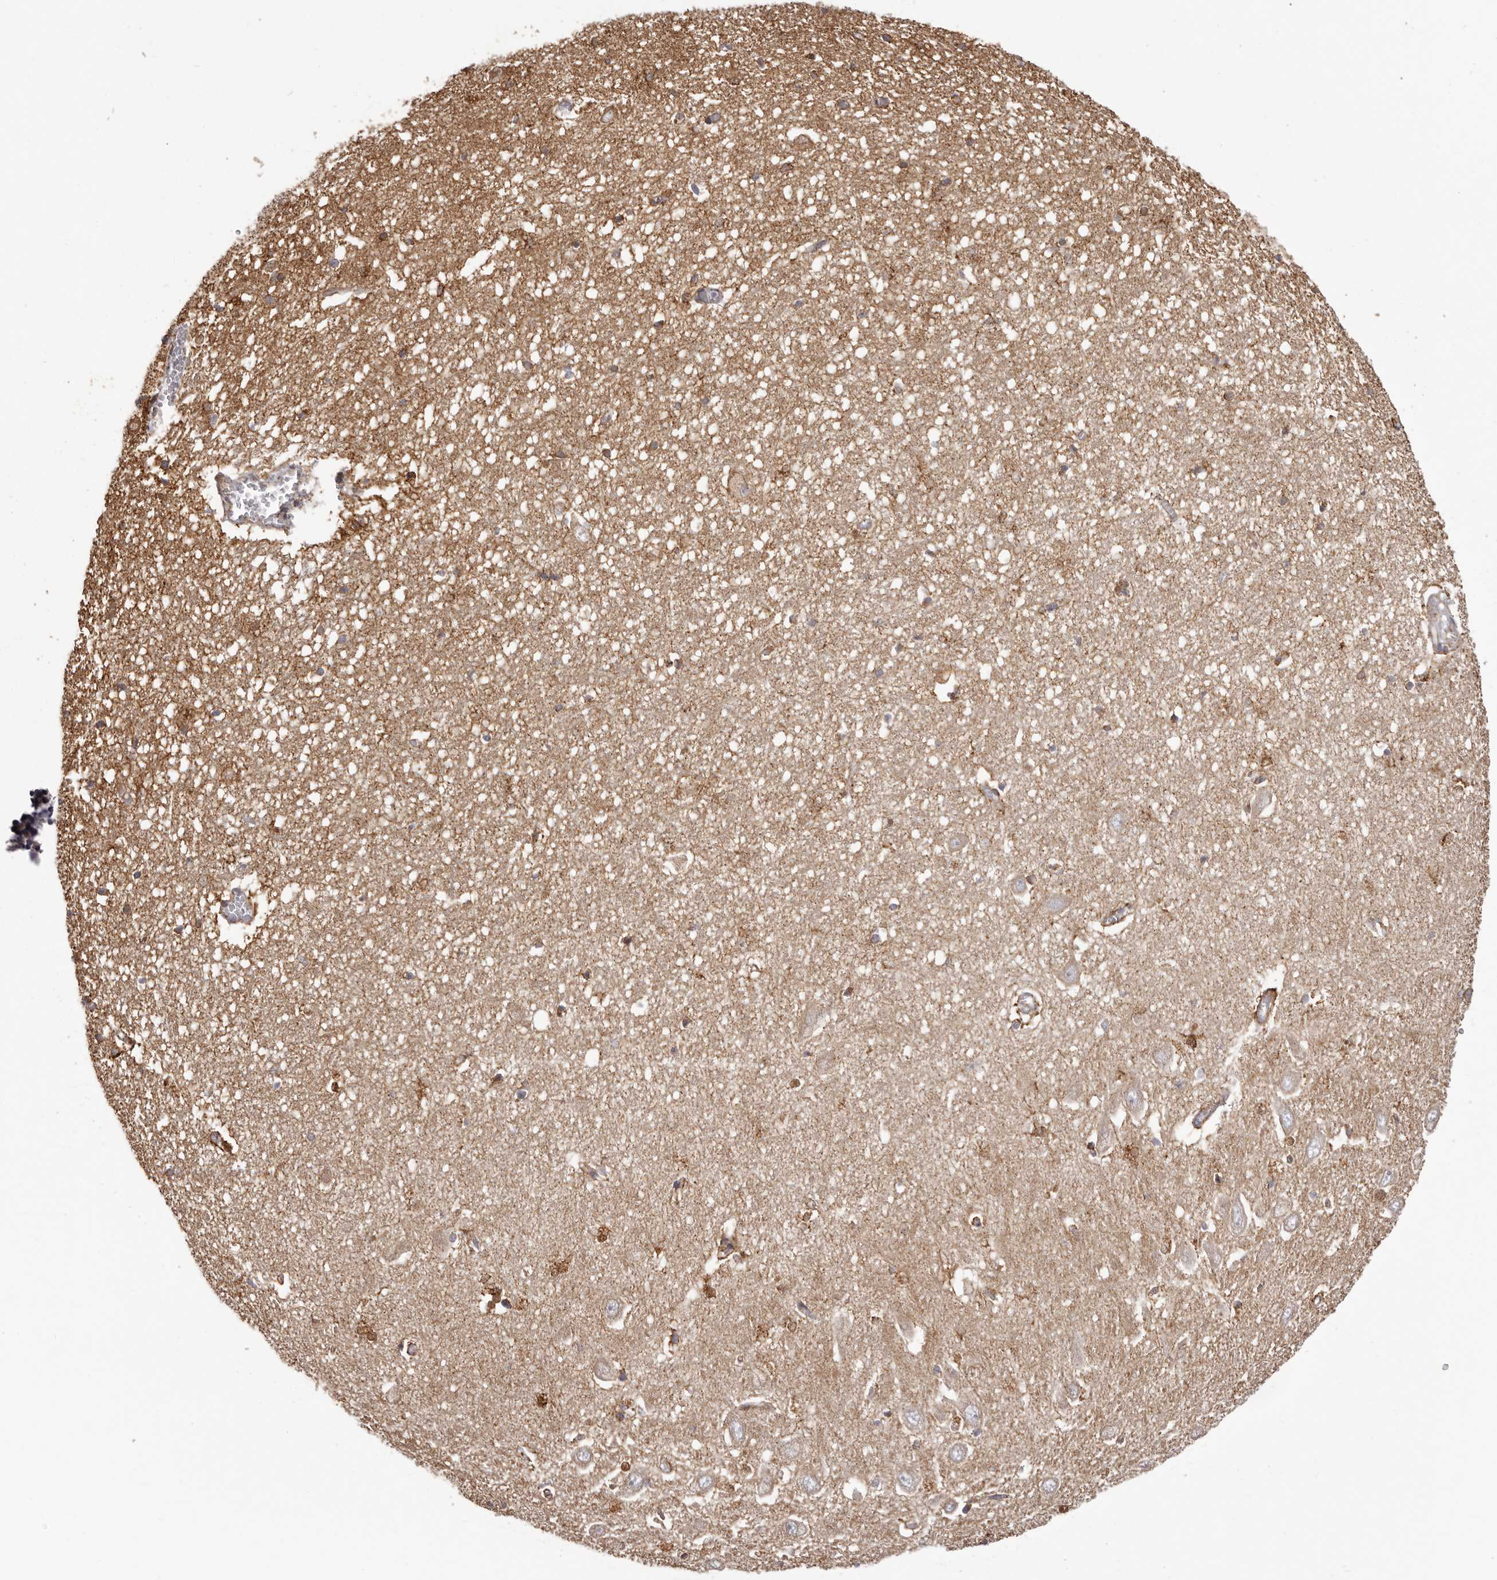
{"staining": {"intensity": "strong", "quantity": "<25%", "location": "cytoplasmic/membranous"}, "tissue": "hippocampus", "cell_type": "Glial cells", "image_type": "normal", "snomed": [{"axis": "morphology", "description": "Normal tissue, NOS"}, {"axis": "topography", "description": "Hippocampus"}], "caption": "Protein staining reveals strong cytoplasmic/membranous expression in about <25% of glial cells in unremarkable hippocampus.", "gene": "CHRM2", "patient": {"sex": "female", "age": 64}}